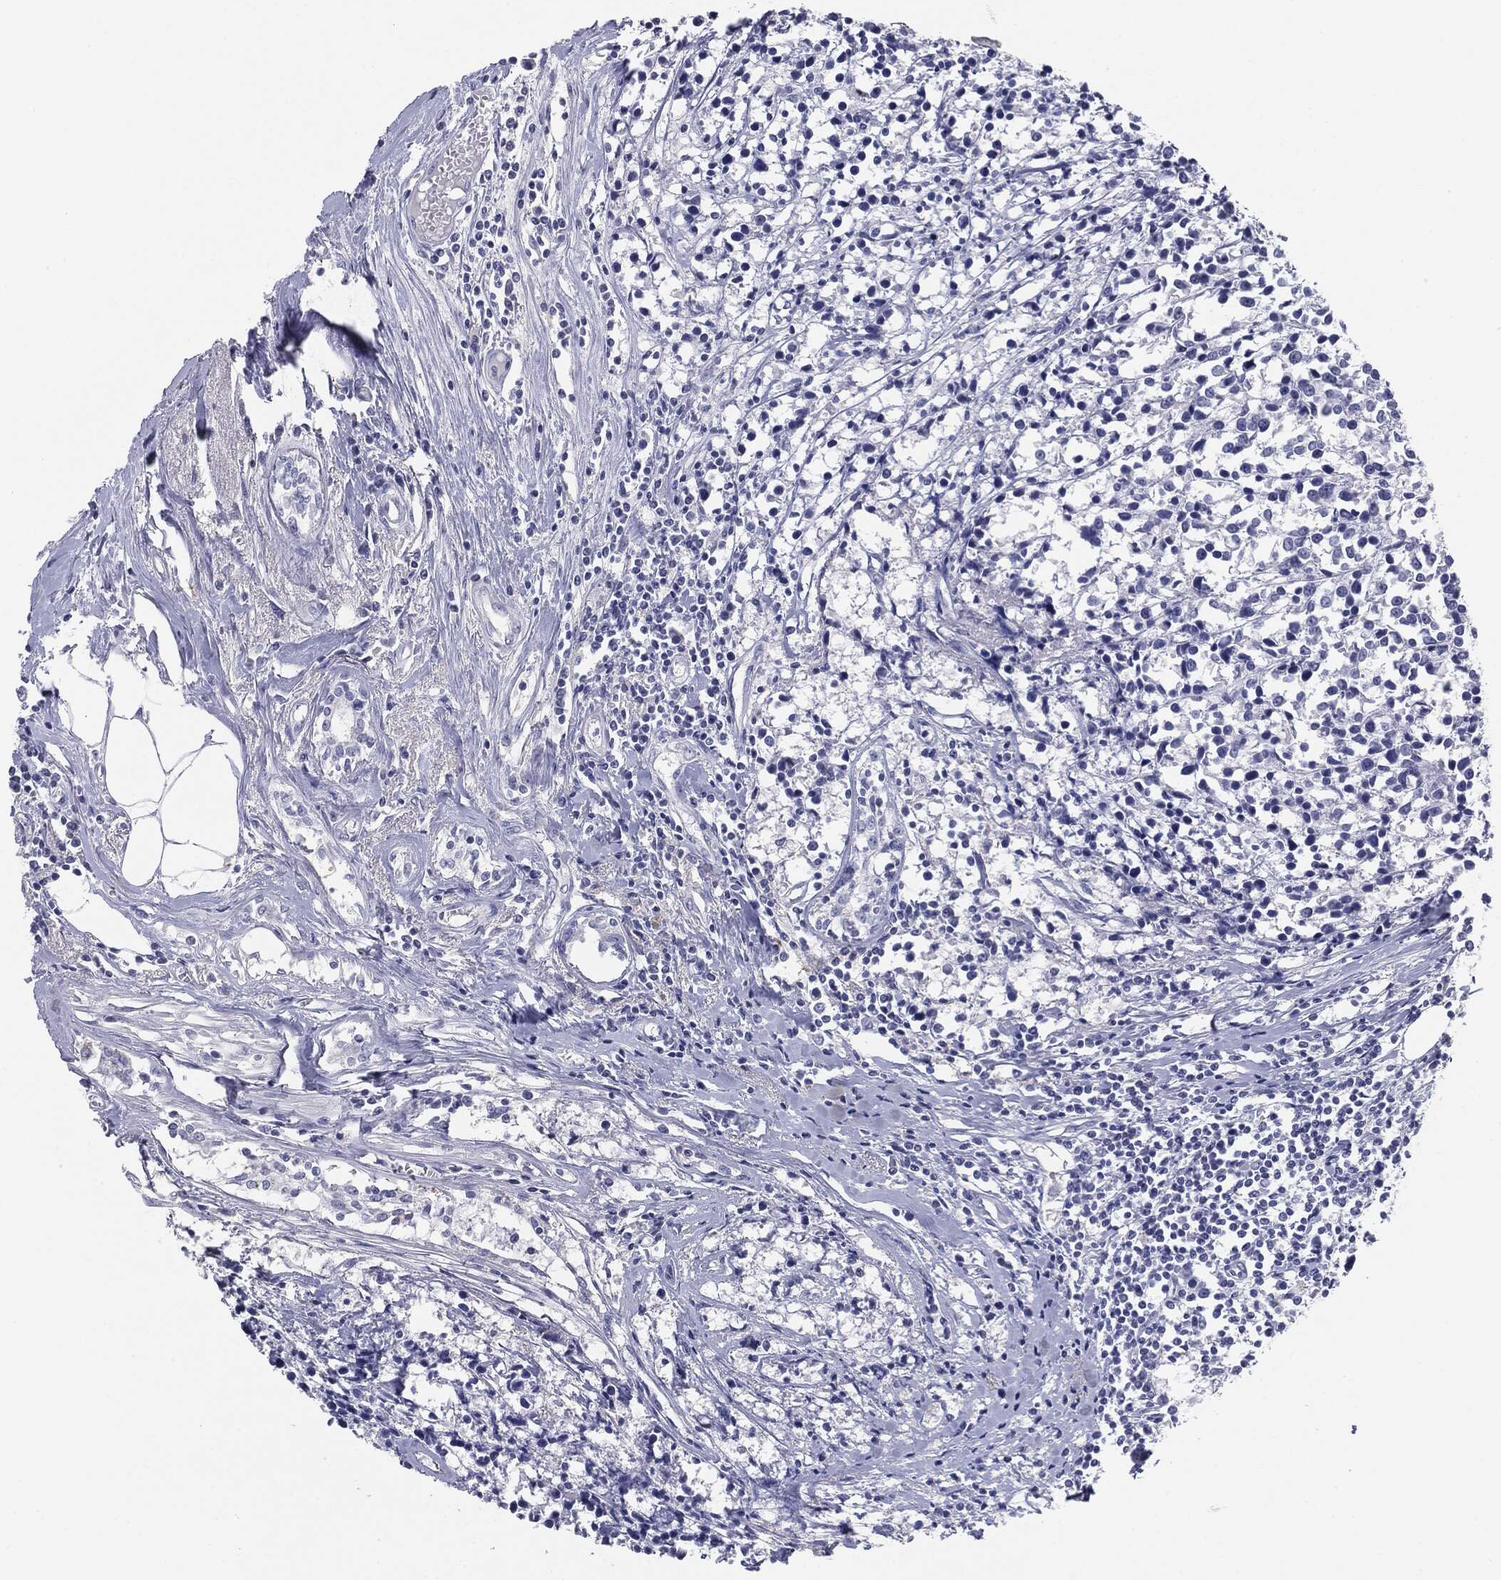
{"staining": {"intensity": "negative", "quantity": "none", "location": "none"}, "tissue": "breast cancer", "cell_type": "Tumor cells", "image_type": "cancer", "snomed": [{"axis": "morphology", "description": "Duct carcinoma"}, {"axis": "topography", "description": "Breast"}], "caption": "DAB immunohistochemical staining of breast cancer exhibits no significant positivity in tumor cells.", "gene": "SERPINB4", "patient": {"sex": "female", "age": 80}}